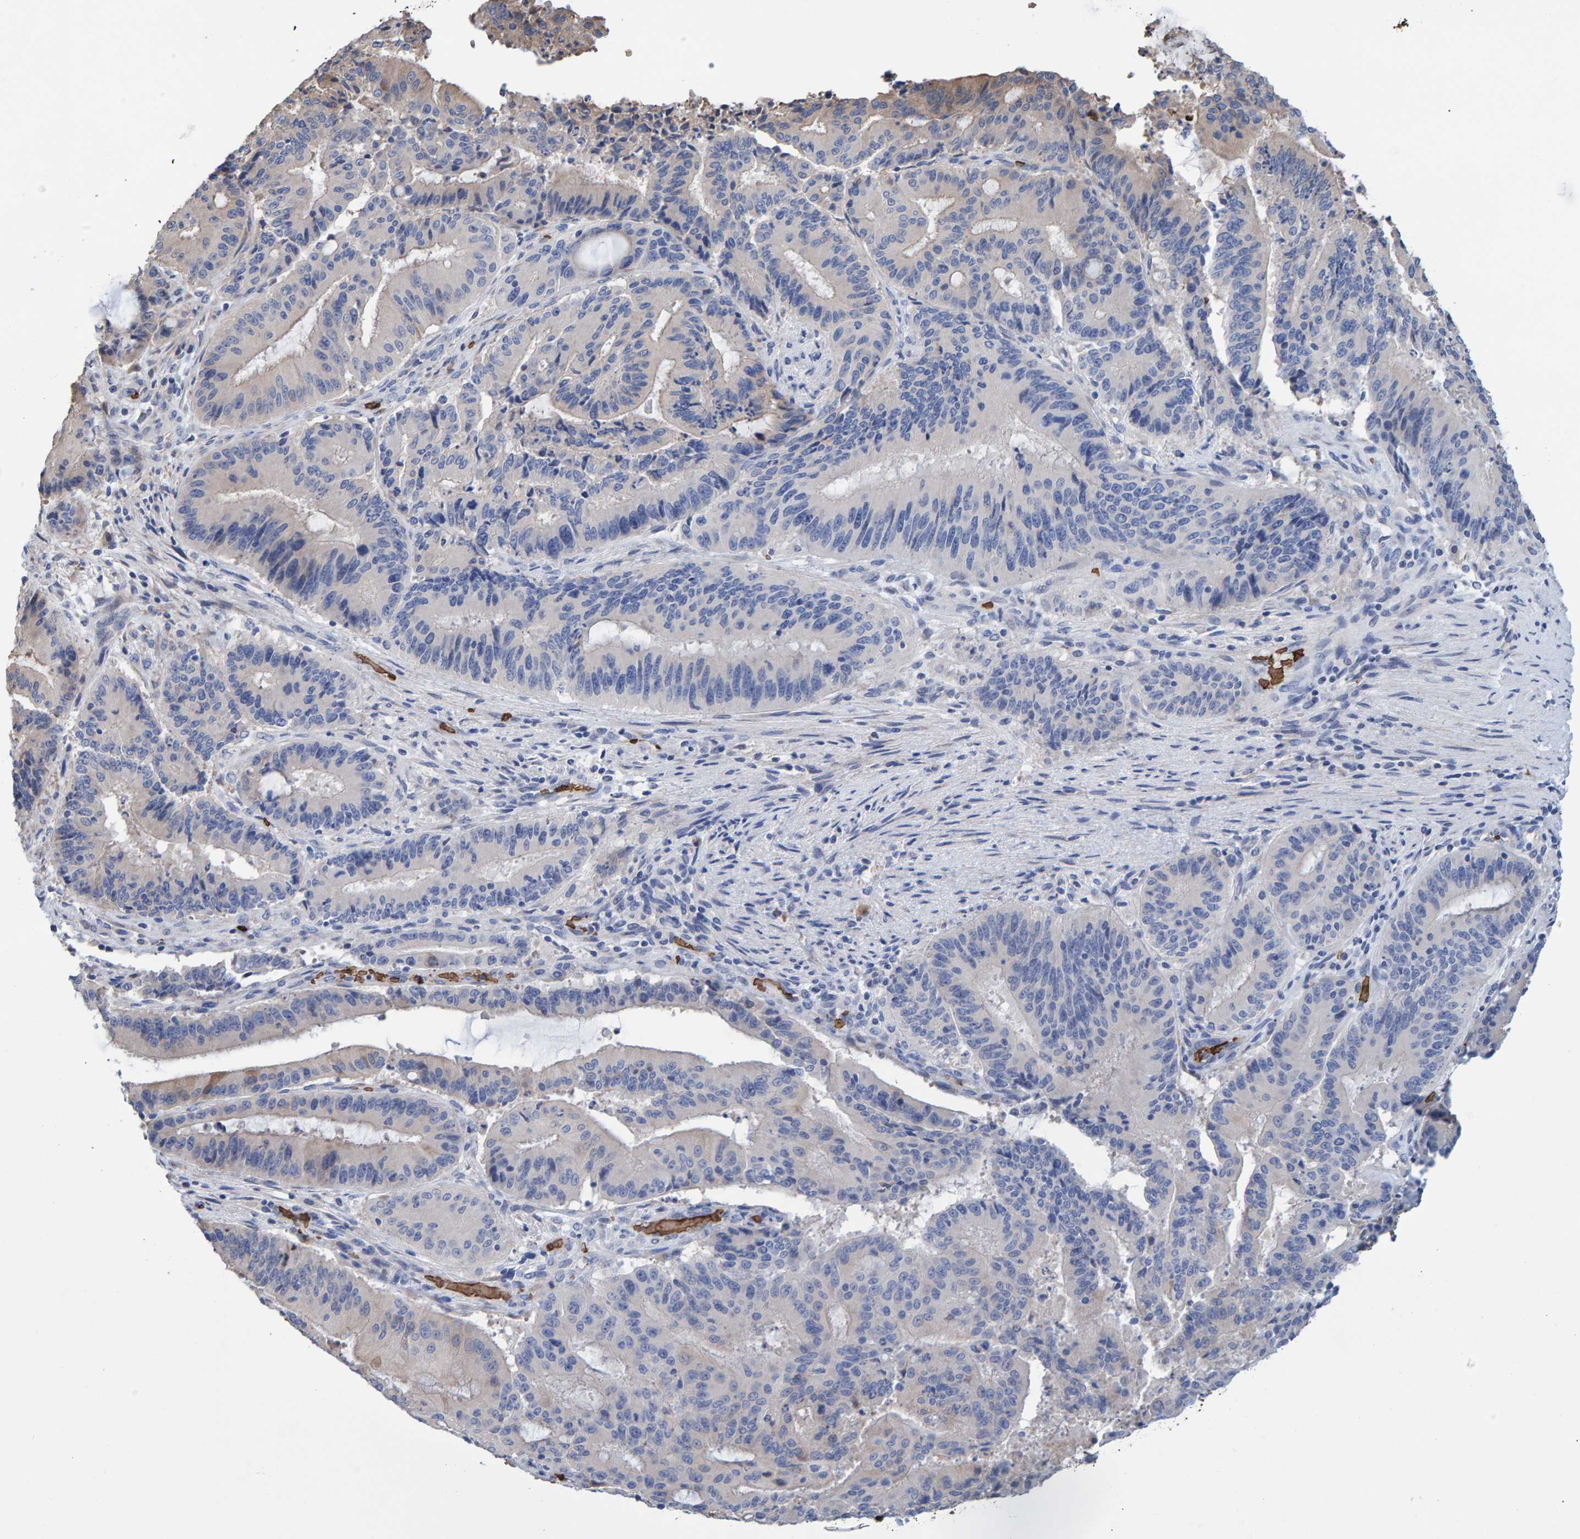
{"staining": {"intensity": "weak", "quantity": "<25%", "location": "cytoplasmic/membranous"}, "tissue": "liver cancer", "cell_type": "Tumor cells", "image_type": "cancer", "snomed": [{"axis": "morphology", "description": "Normal tissue, NOS"}, {"axis": "morphology", "description": "Cholangiocarcinoma"}, {"axis": "topography", "description": "Liver"}, {"axis": "topography", "description": "Peripheral nerve tissue"}], "caption": "Image shows no significant protein staining in tumor cells of liver cancer (cholangiocarcinoma).", "gene": "VPS9D1", "patient": {"sex": "female", "age": 73}}